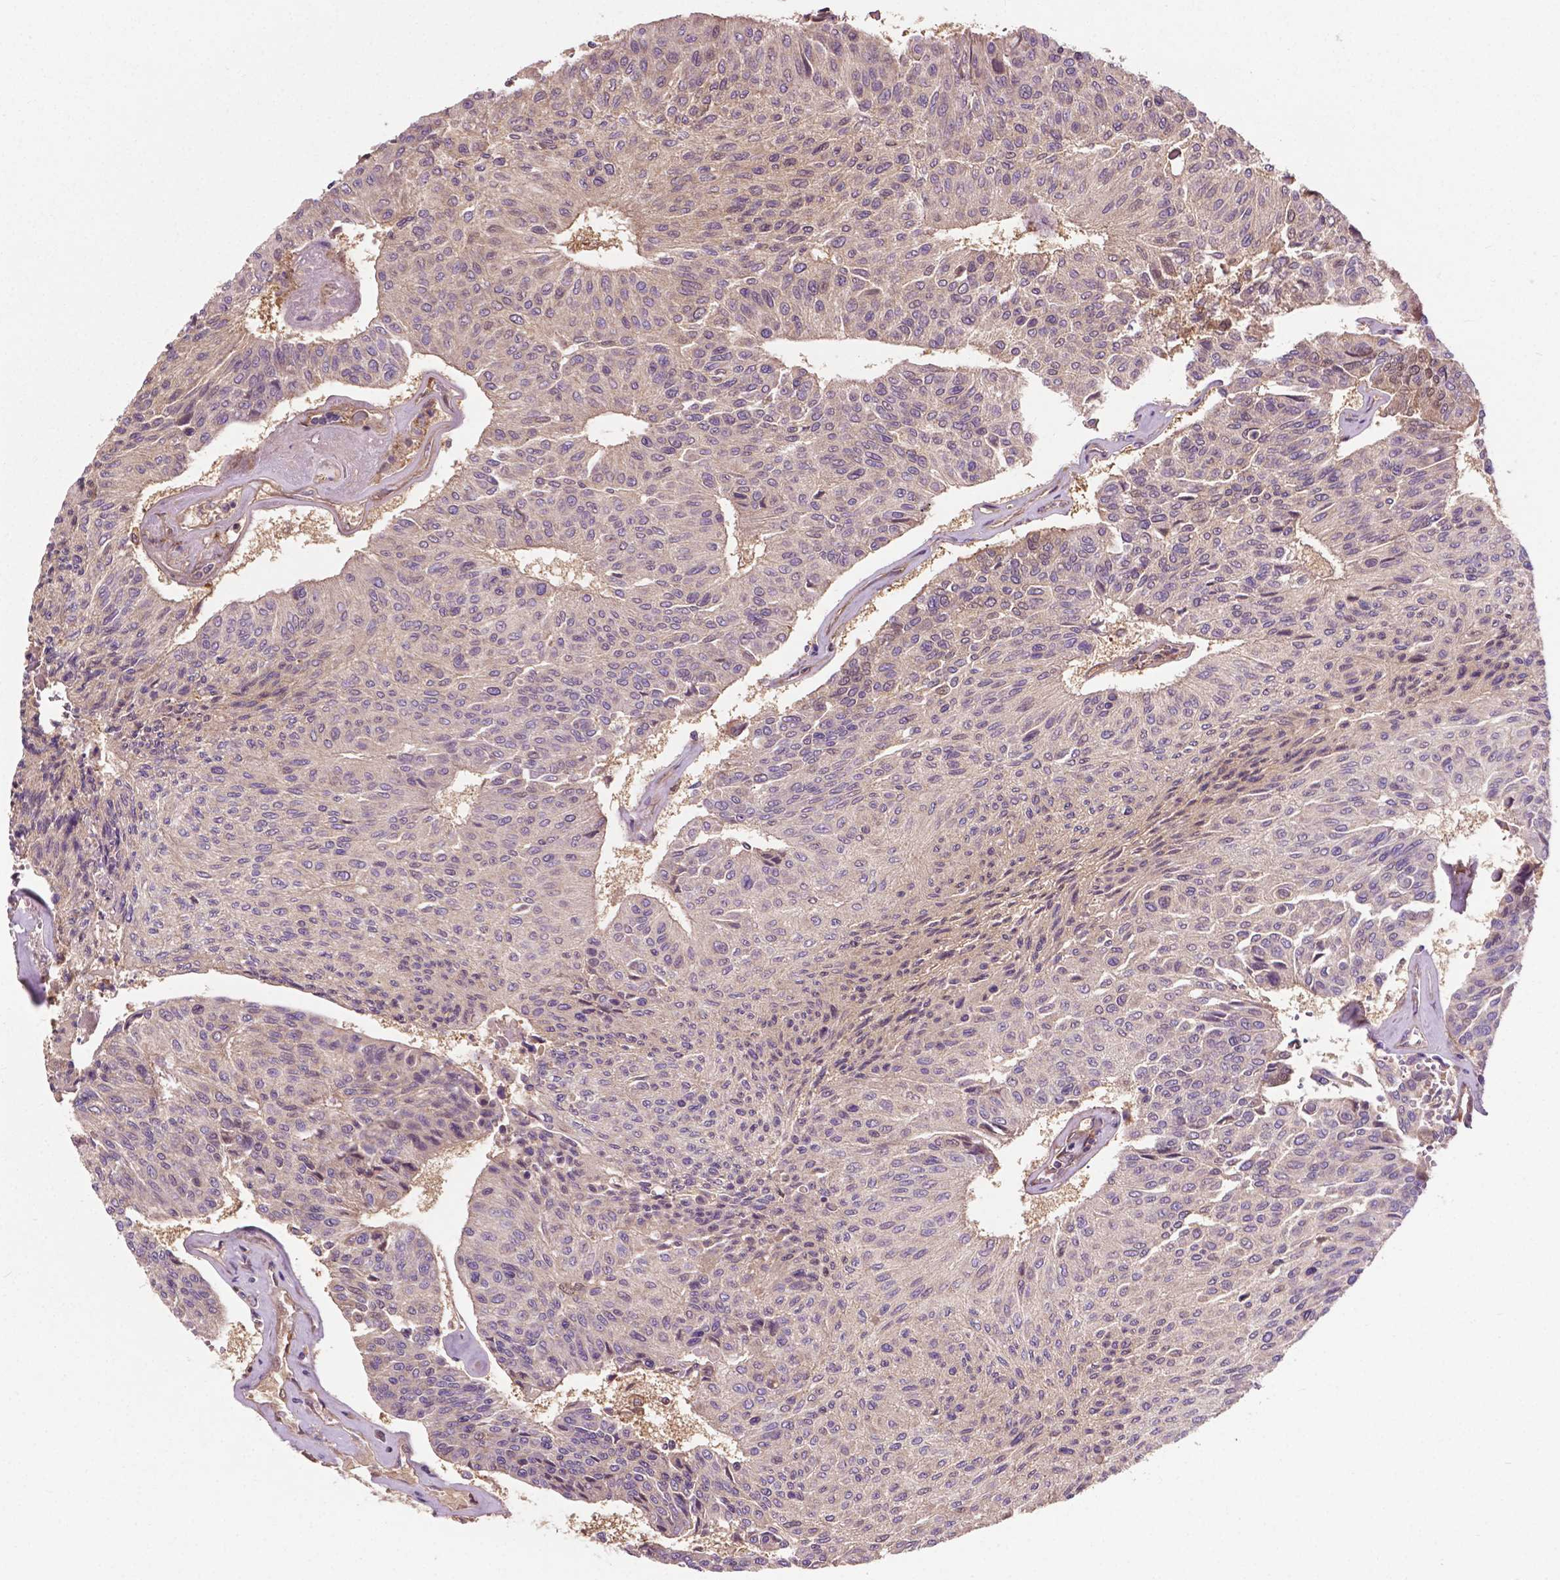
{"staining": {"intensity": "moderate", "quantity": "<25%", "location": "cytoplasmic/membranous"}, "tissue": "urothelial cancer", "cell_type": "Tumor cells", "image_type": "cancer", "snomed": [{"axis": "morphology", "description": "Urothelial carcinoma, High grade"}, {"axis": "topography", "description": "Urinary bladder"}], "caption": "Human urothelial cancer stained with a protein marker exhibits moderate staining in tumor cells.", "gene": "GJA9", "patient": {"sex": "male", "age": 66}}